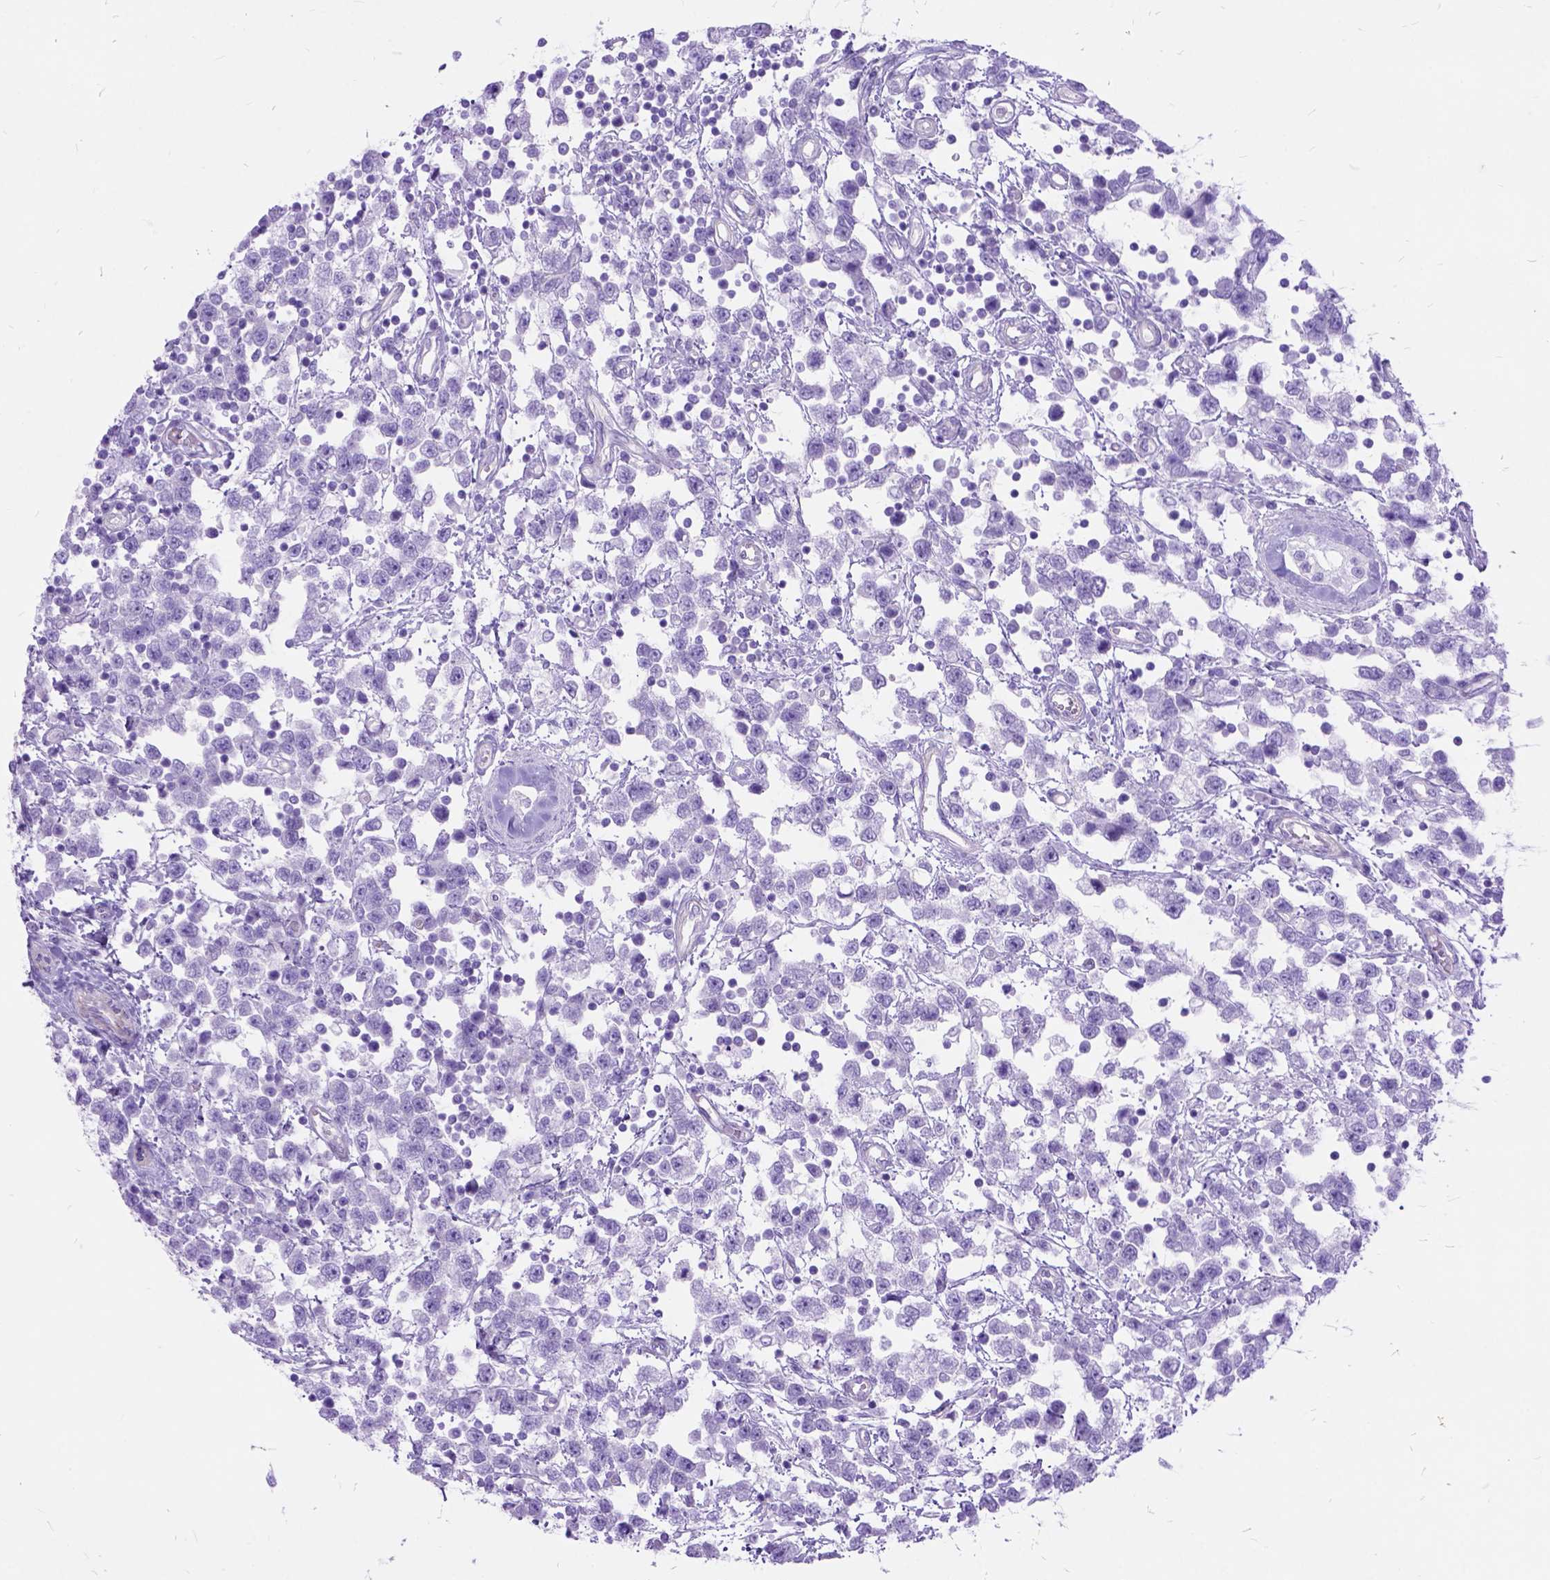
{"staining": {"intensity": "negative", "quantity": "none", "location": "none"}, "tissue": "testis cancer", "cell_type": "Tumor cells", "image_type": "cancer", "snomed": [{"axis": "morphology", "description": "Seminoma, NOS"}, {"axis": "topography", "description": "Testis"}], "caption": "This is a photomicrograph of immunohistochemistry (IHC) staining of testis cancer, which shows no staining in tumor cells.", "gene": "ARL9", "patient": {"sex": "male", "age": 34}}